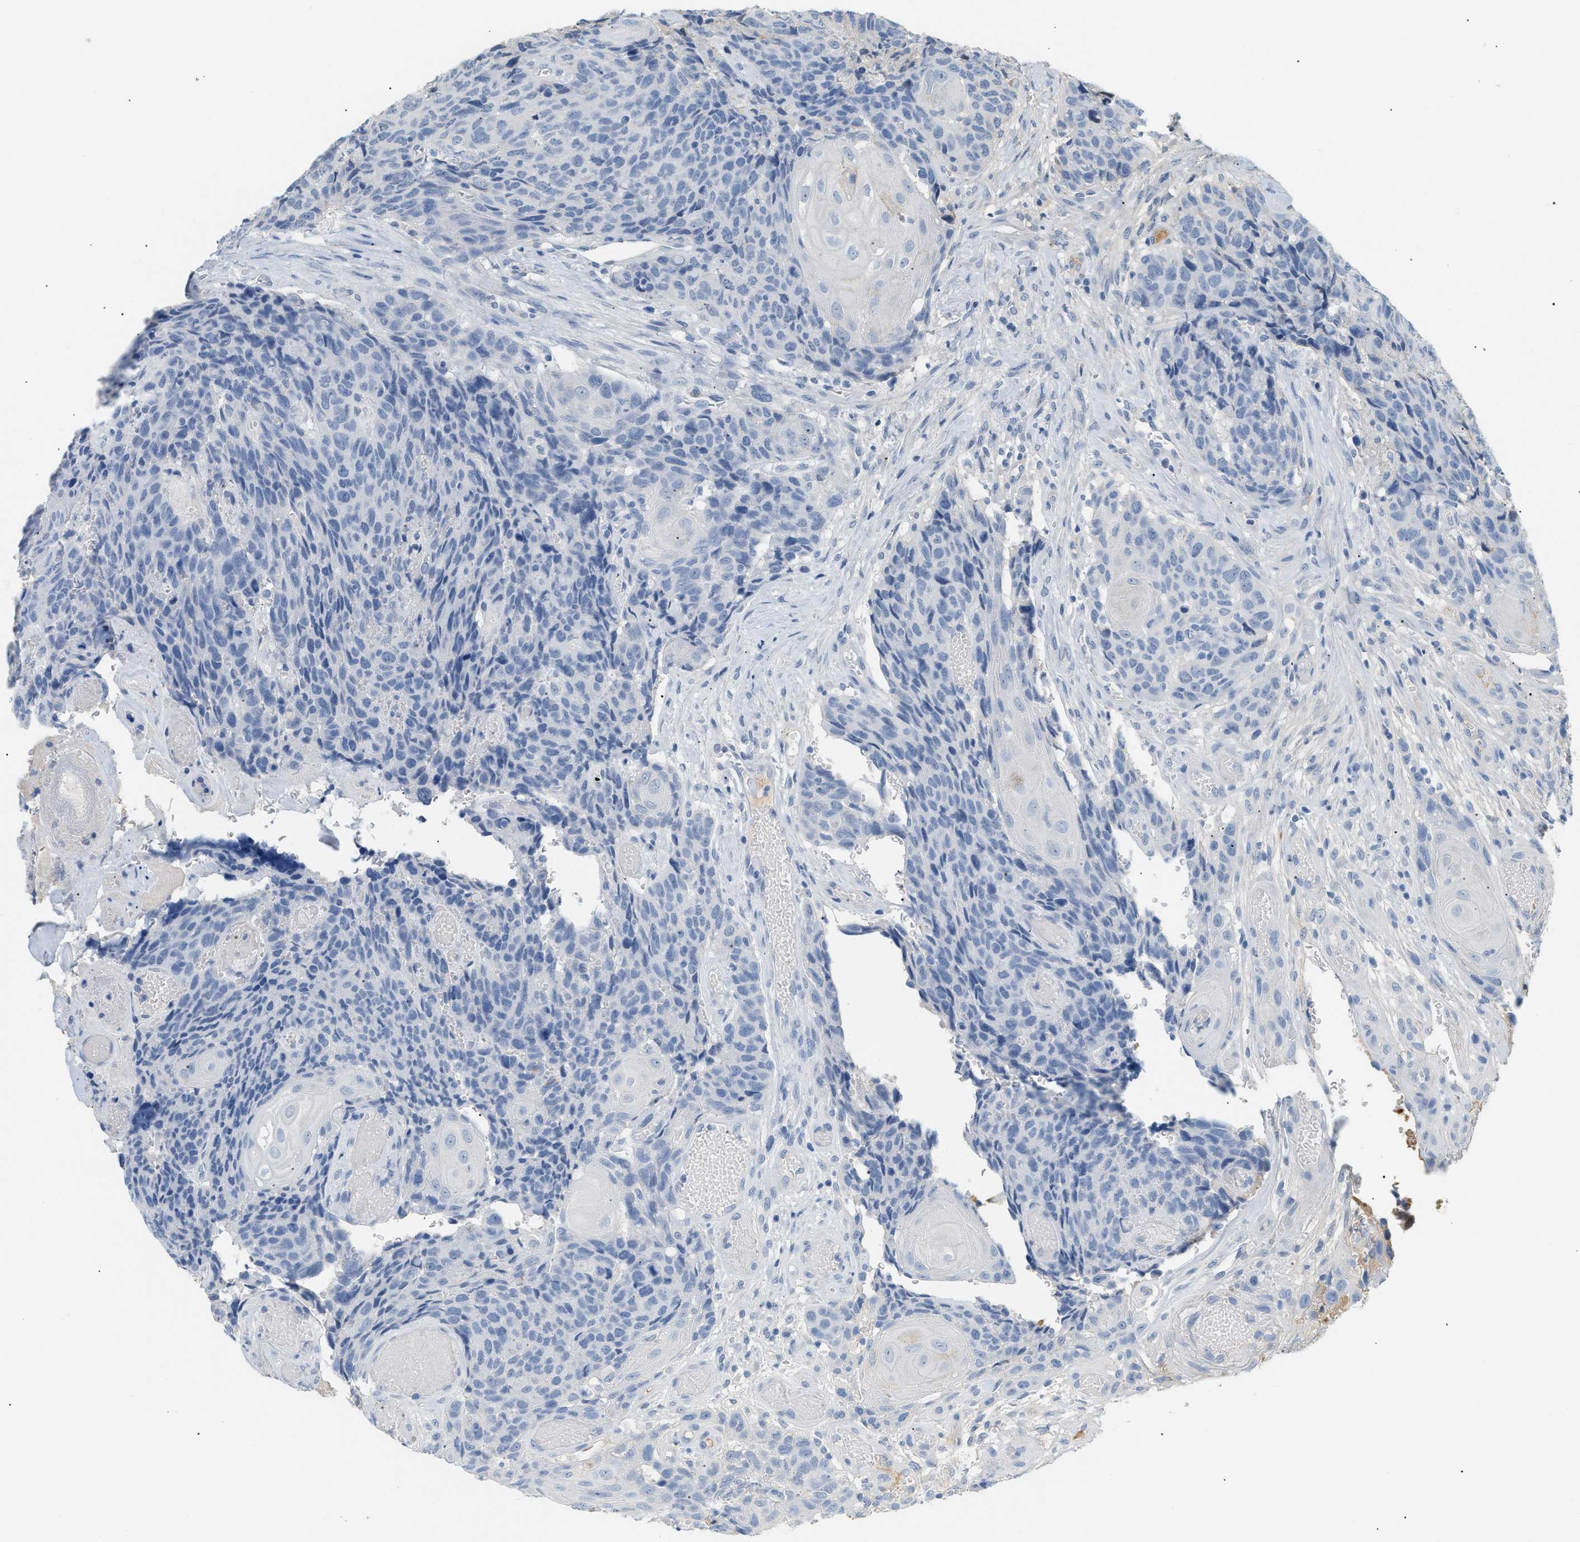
{"staining": {"intensity": "negative", "quantity": "none", "location": "none"}, "tissue": "head and neck cancer", "cell_type": "Tumor cells", "image_type": "cancer", "snomed": [{"axis": "morphology", "description": "Squamous cell carcinoma, NOS"}, {"axis": "topography", "description": "Head-Neck"}], "caption": "An immunohistochemistry (IHC) histopathology image of head and neck cancer (squamous cell carcinoma) is shown. There is no staining in tumor cells of head and neck cancer (squamous cell carcinoma). (DAB (3,3'-diaminobenzidine) IHC, high magnification).", "gene": "CFH", "patient": {"sex": "male", "age": 66}}